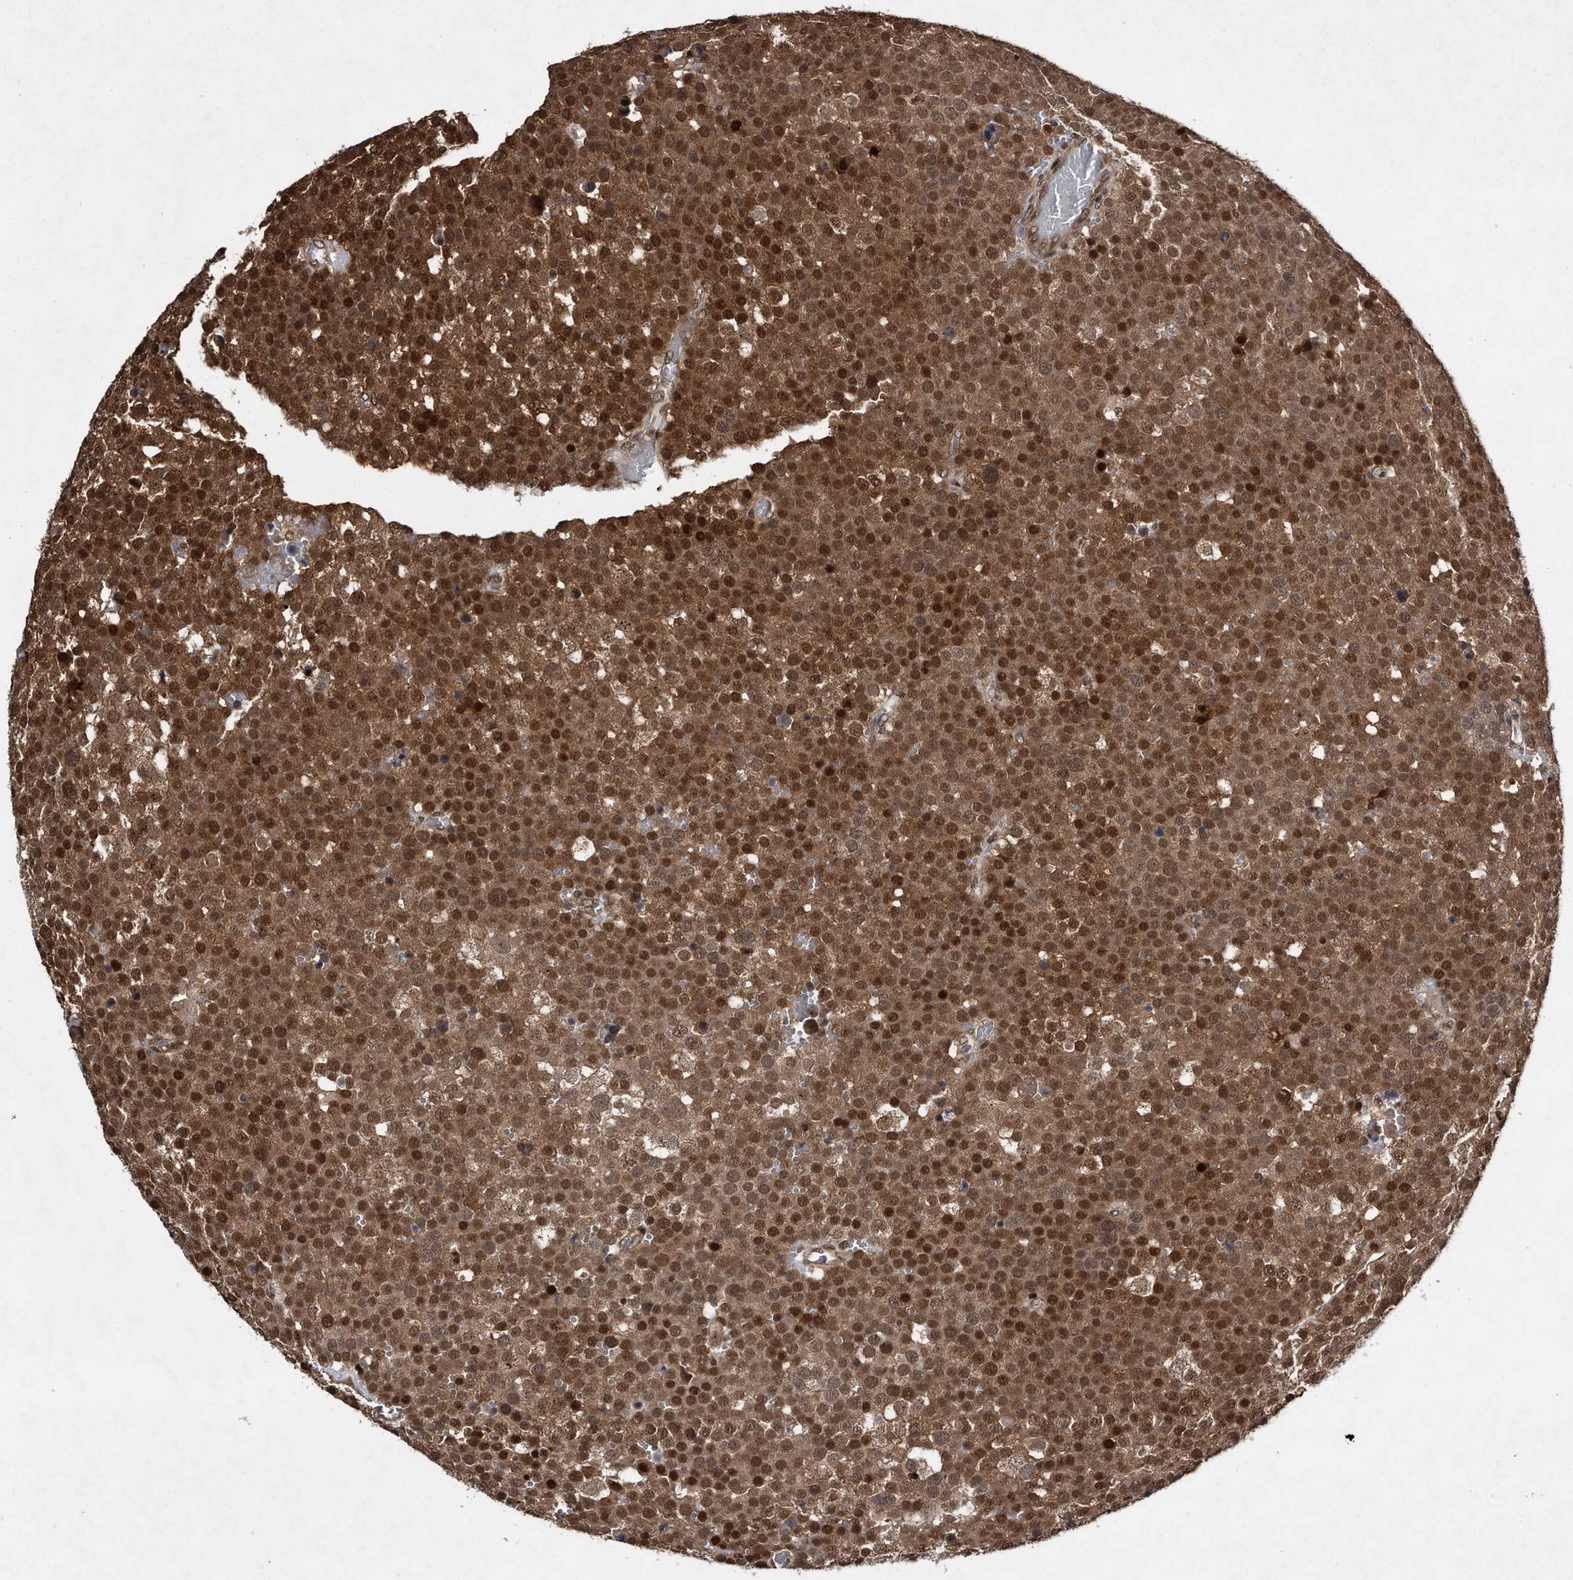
{"staining": {"intensity": "strong", "quantity": ">75%", "location": "cytoplasmic/membranous,nuclear"}, "tissue": "testis cancer", "cell_type": "Tumor cells", "image_type": "cancer", "snomed": [{"axis": "morphology", "description": "Seminoma, NOS"}, {"axis": "topography", "description": "Testis"}], "caption": "Protein analysis of testis cancer (seminoma) tissue demonstrates strong cytoplasmic/membranous and nuclear staining in approximately >75% of tumor cells. The staining was performed using DAB (3,3'-diaminobenzidine) to visualize the protein expression in brown, while the nuclei were stained in blue with hematoxylin (Magnification: 20x).", "gene": "RAD23B", "patient": {"sex": "male", "age": 71}}